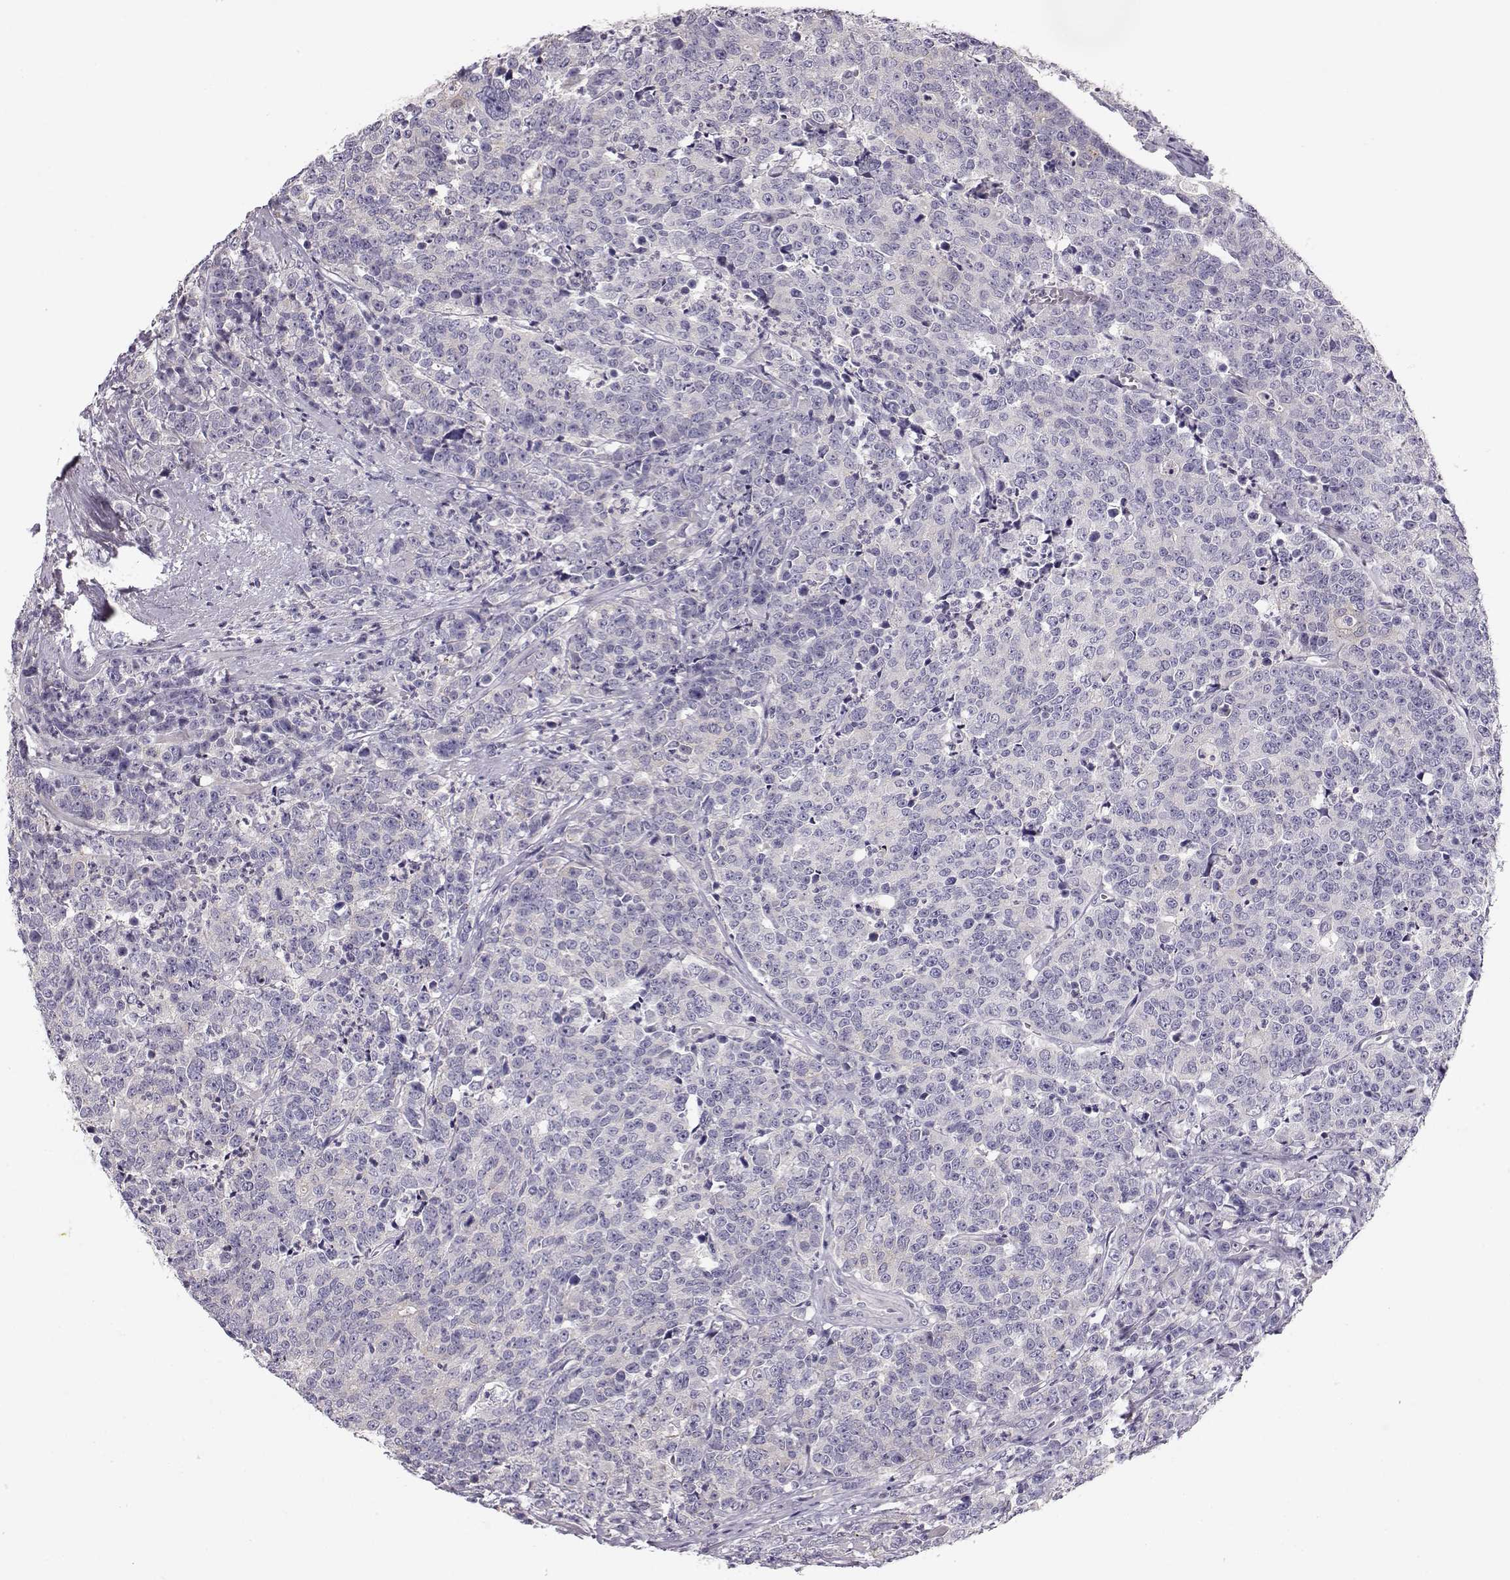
{"staining": {"intensity": "negative", "quantity": "none", "location": "none"}, "tissue": "prostate cancer", "cell_type": "Tumor cells", "image_type": "cancer", "snomed": [{"axis": "morphology", "description": "Adenocarcinoma, NOS"}, {"axis": "topography", "description": "Prostate"}], "caption": "A high-resolution histopathology image shows immunohistochemistry staining of prostate cancer, which shows no significant expression in tumor cells.", "gene": "GRK1", "patient": {"sex": "male", "age": 67}}